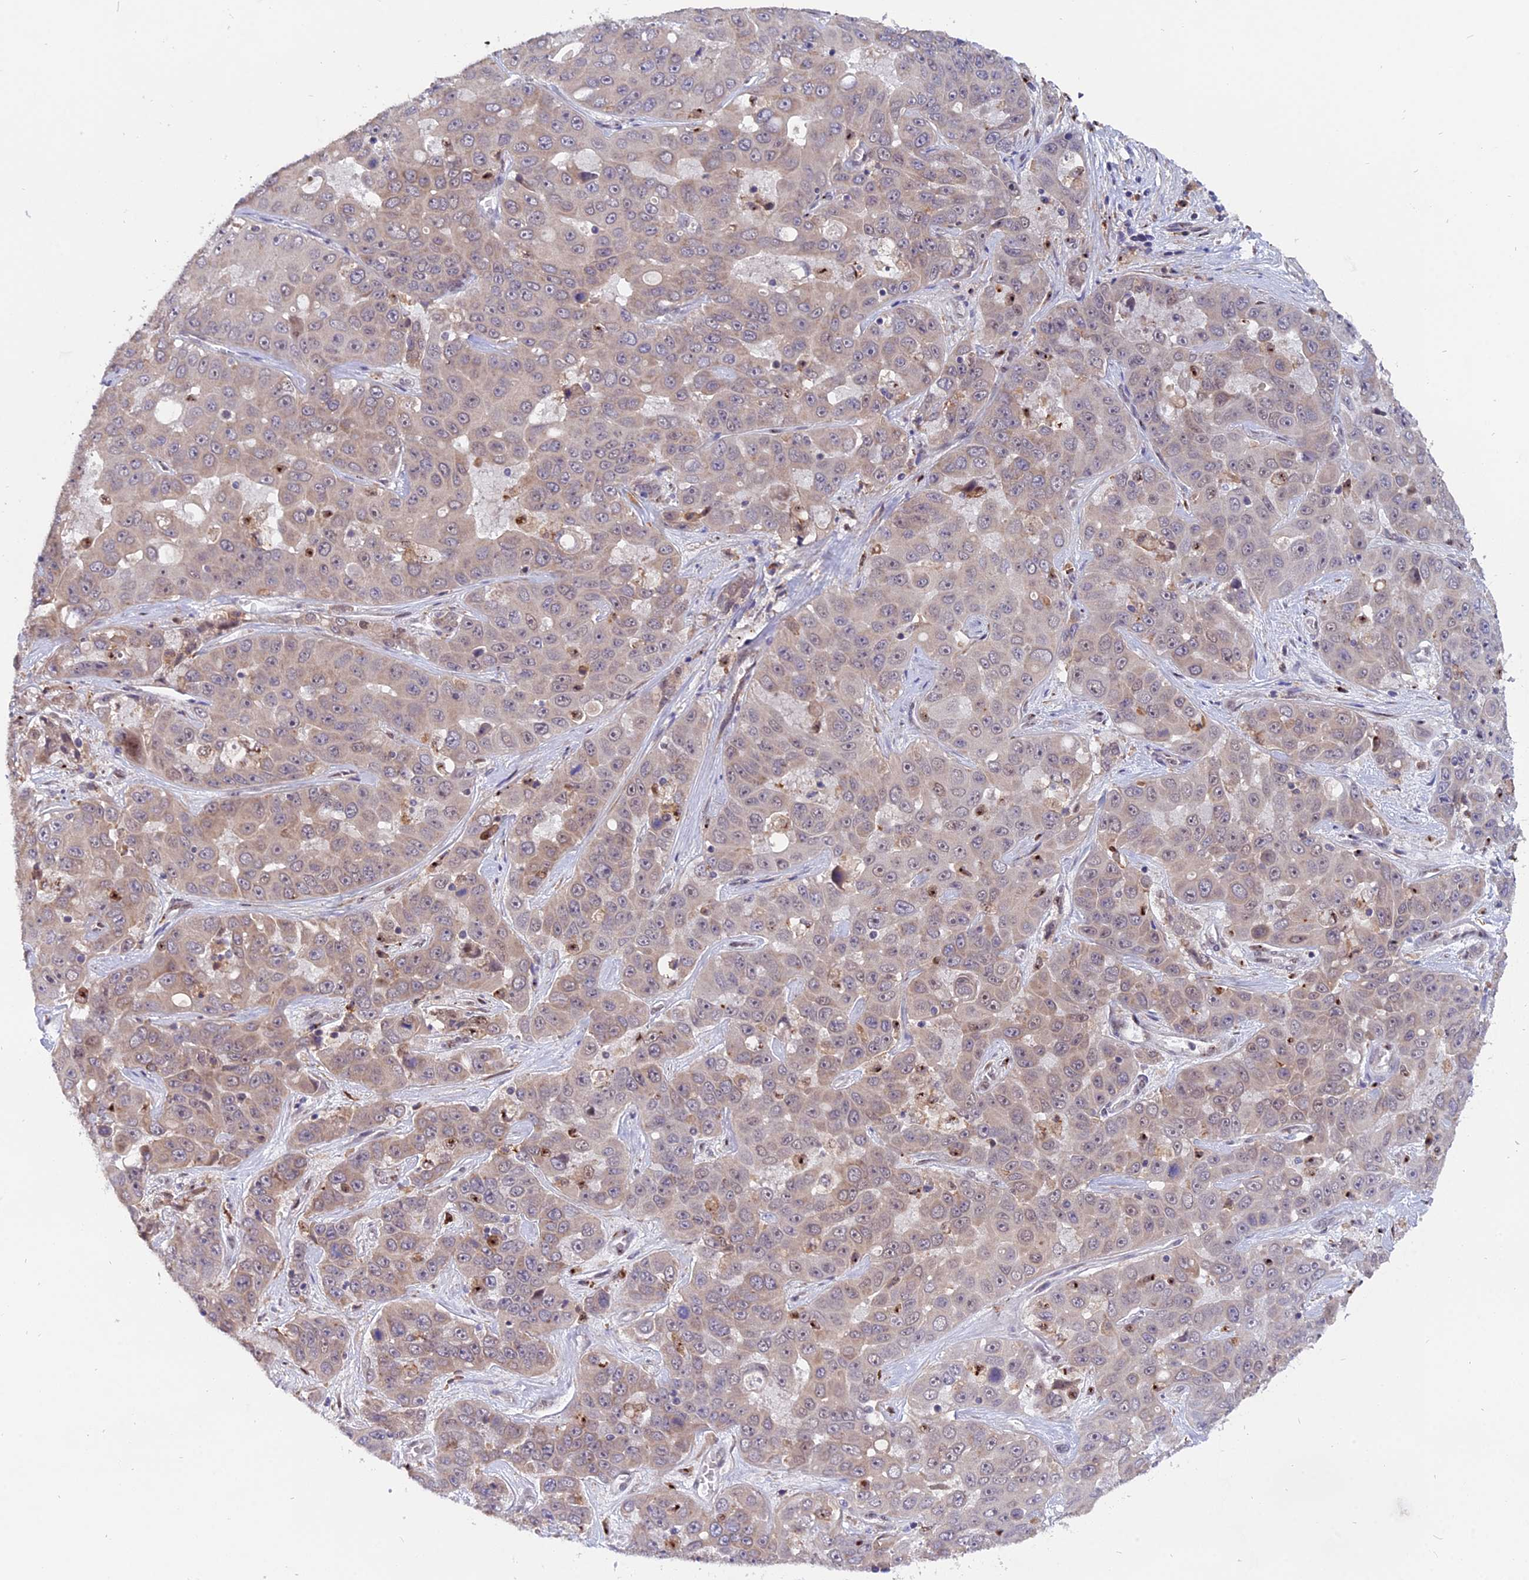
{"staining": {"intensity": "weak", "quantity": "25%-75%", "location": "cytoplasmic/membranous"}, "tissue": "liver cancer", "cell_type": "Tumor cells", "image_type": "cancer", "snomed": [{"axis": "morphology", "description": "Cholangiocarcinoma"}, {"axis": "topography", "description": "Liver"}], "caption": "Immunohistochemical staining of human liver cancer reveals low levels of weak cytoplasmic/membranous protein staining in about 25%-75% of tumor cells.", "gene": "FAM118B", "patient": {"sex": "female", "age": 52}}